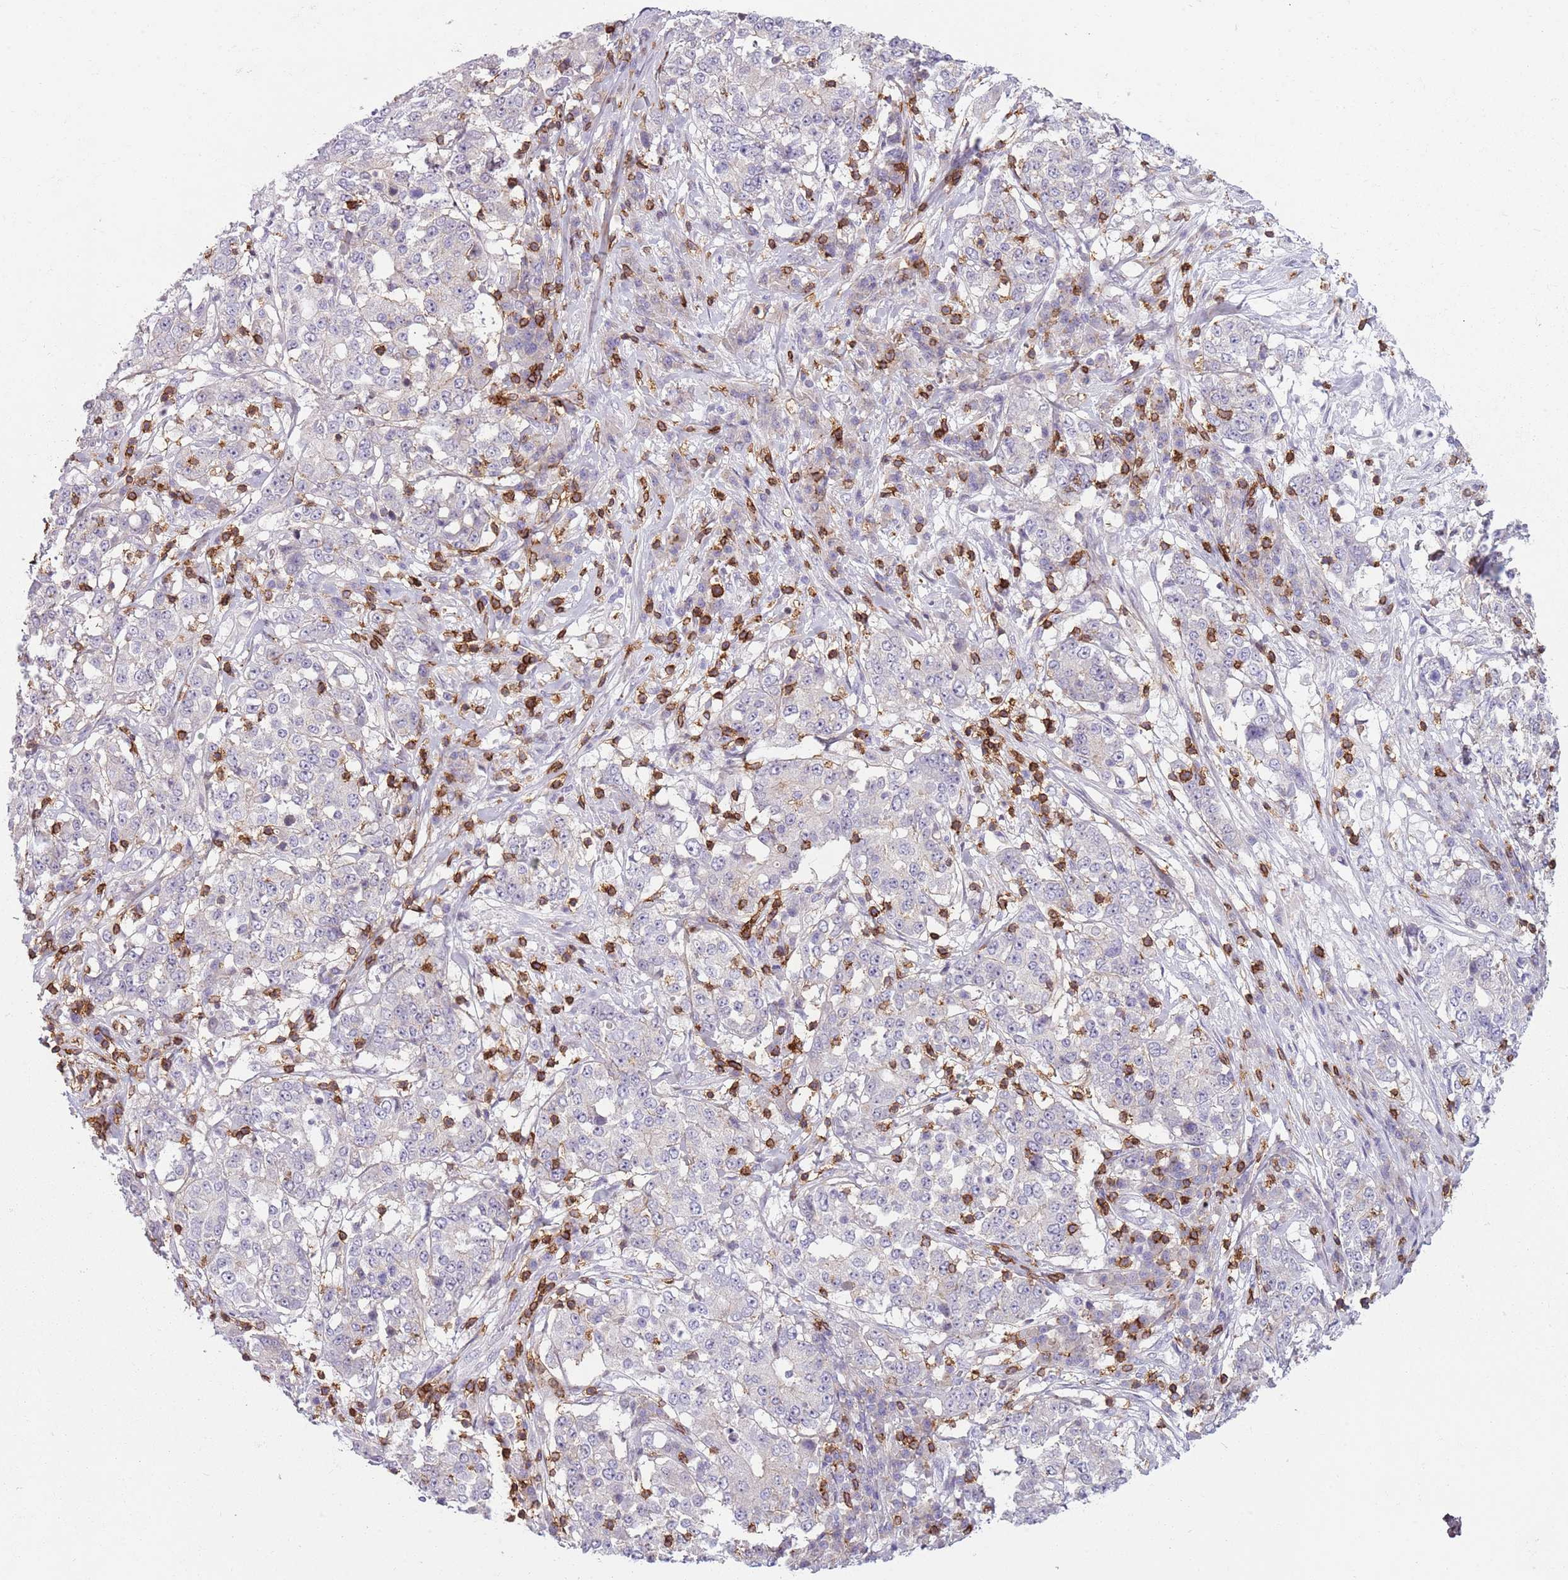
{"staining": {"intensity": "negative", "quantity": "none", "location": "none"}, "tissue": "stomach cancer", "cell_type": "Tumor cells", "image_type": "cancer", "snomed": [{"axis": "morphology", "description": "Adenocarcinoma, NOS"}, {"axis": "topography", "description": "Stomach"}], "caption": "An IHC micrograph of adenocarcinoma (stomach) is shown. There is no staining in tumor cells of adenocarcinoma (stomach).", "gene": "ZNF583", "patient": {"sex": "male", "age": 59}}